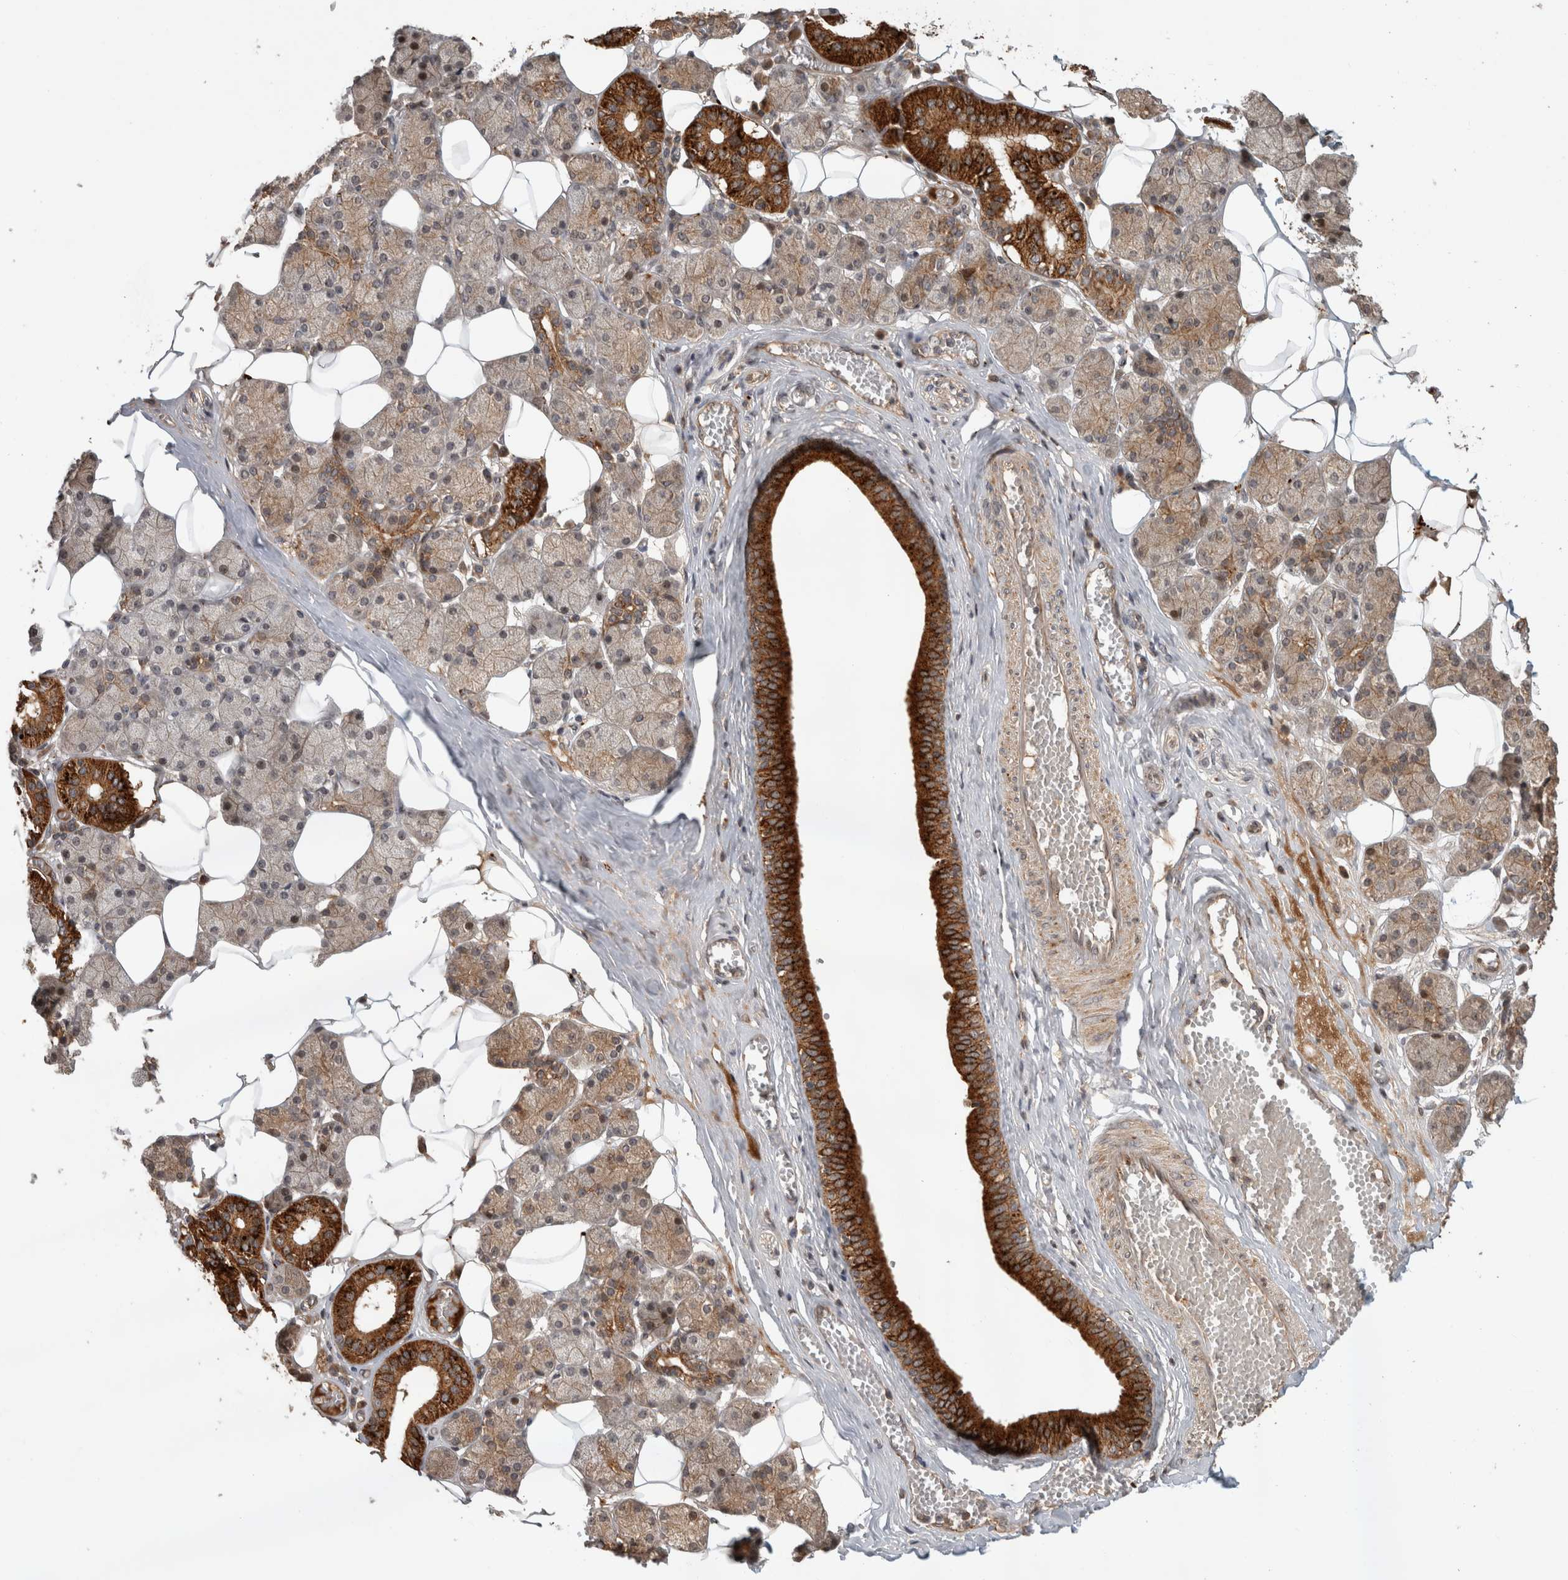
{"staining": {"intensity": "strong", "quantity": "25%-75%", "location": "cytoplasmic/membranous"}, "tissue": "salivary gland", "cell_type": "Glandular cells", "image_type": "normal", "snomed": [{"axis": "morphology", "description": "Normal tissue, NOS"}, {"axis": "topography", "description": "Salivary gland"}], "caption": "Immunohistochemical staining of benign human salivary gland displays strong cytoplasmic/membranous protein staining in approximately 25%-75% of glandular cells. Using DAB (brown) and hematoxylin (blue) stains, captured at high magnification using brightfield microscopy.", "gene": "PITPNC1", "patient": {"sex": "female", "age": 33}}